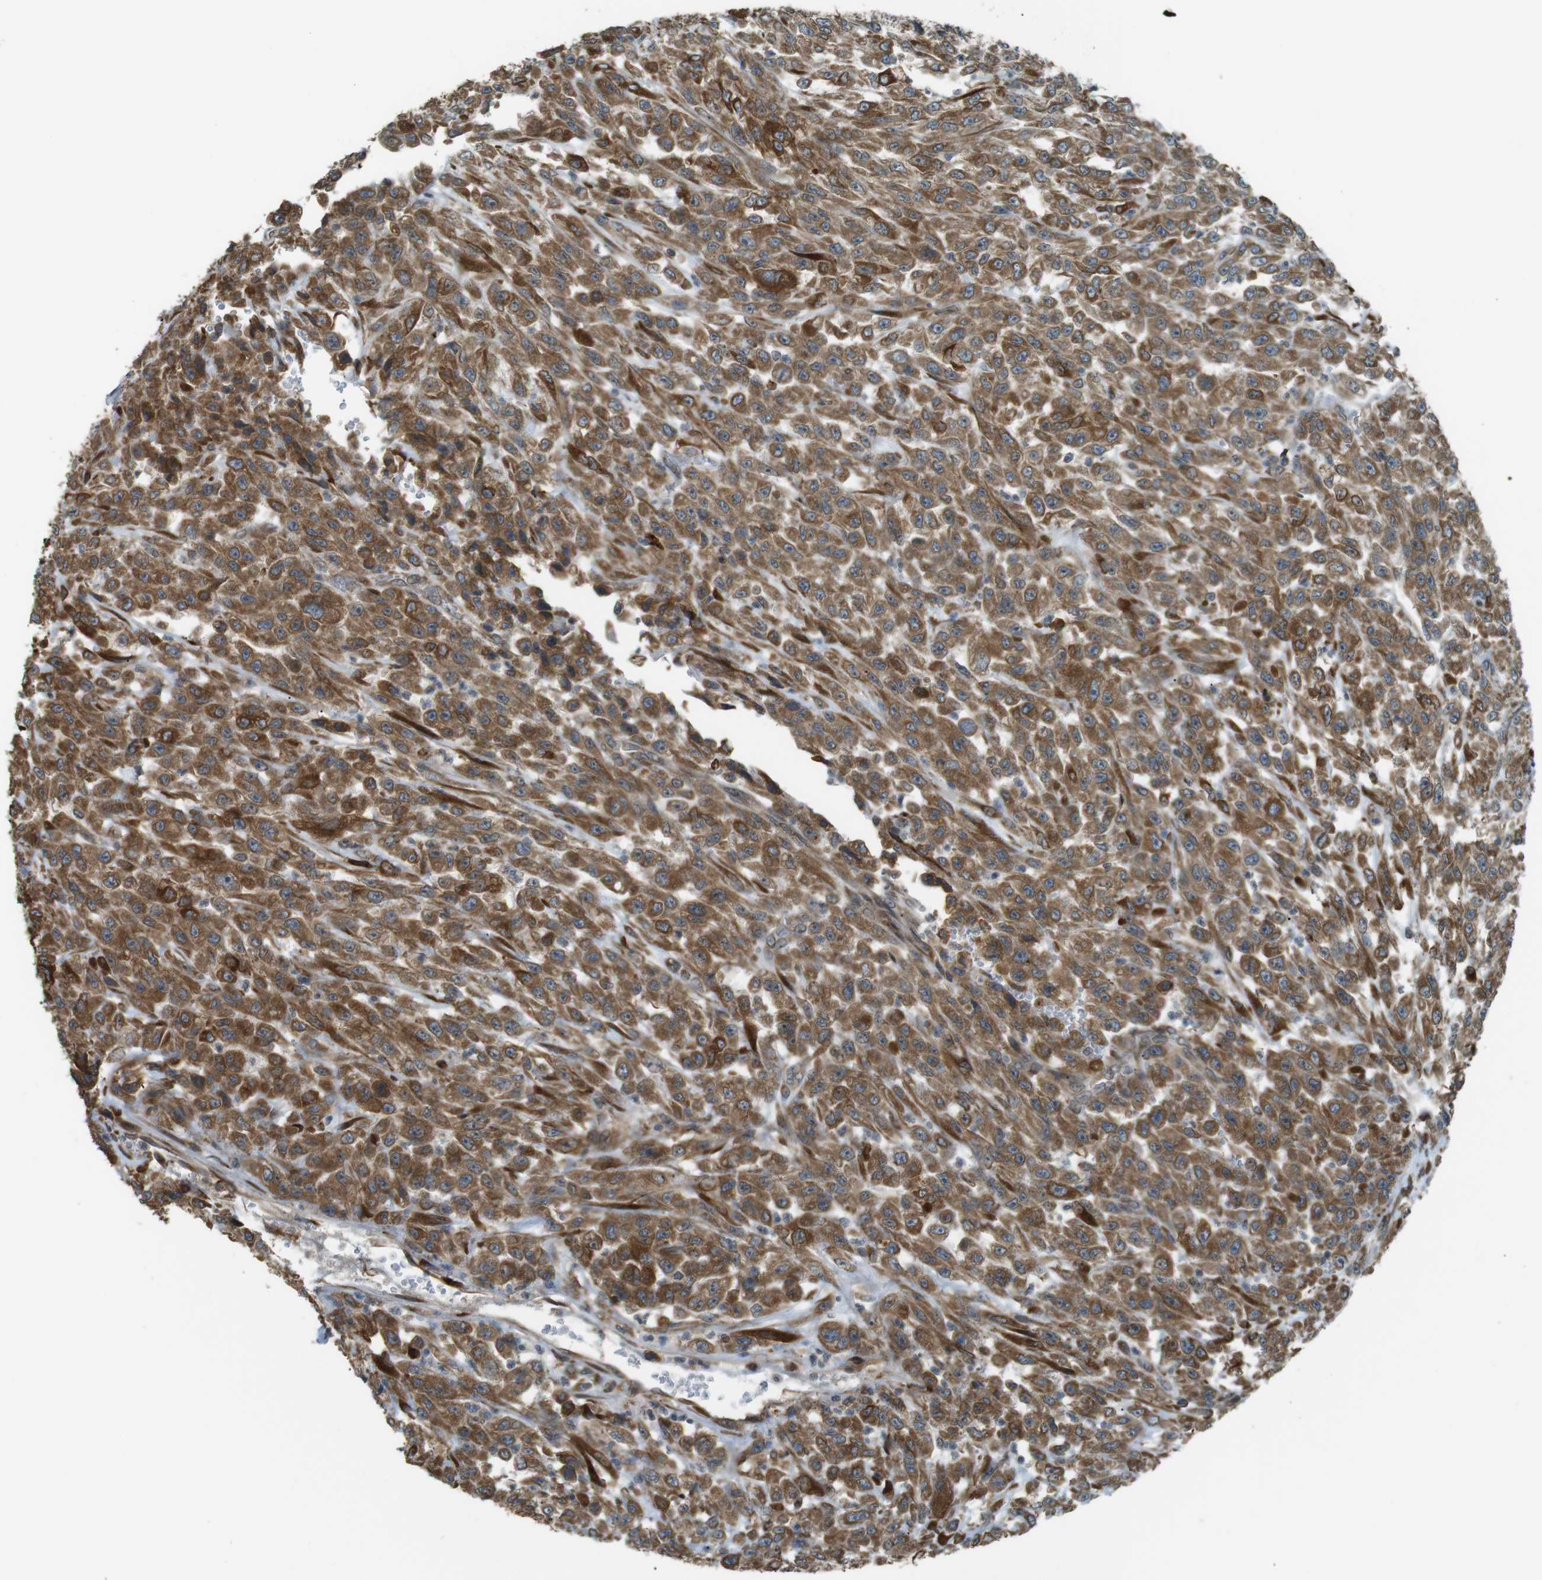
{"staining": {"intensity": "strong", "quantity": ">75%", "location": "cytoplasmic/membranous"}, "tissue": "urothelial cancer", "cell_type": "Tumor cells", "image_type": "cancer", "snomed": [{"axis": "morphology", "description": "Urothelial carcinoma, High grade"}, {"axis": "topography", "description": "Urinary bladder"}], "caption": "Immunohistochemistry (IHC) staining of urothelial cancer, which displays high levels of strong cytoplasmic/membranous expression in about >75% of tumor cells indicating strong cytoplasmic/membranous protein positivity. The staining was performed using DAB (brown) for protein detection and nuclei were counterstained in hematoxylin (blue).", "gene": "TMED4", "patient": {"sex": "male", "age": 46}}